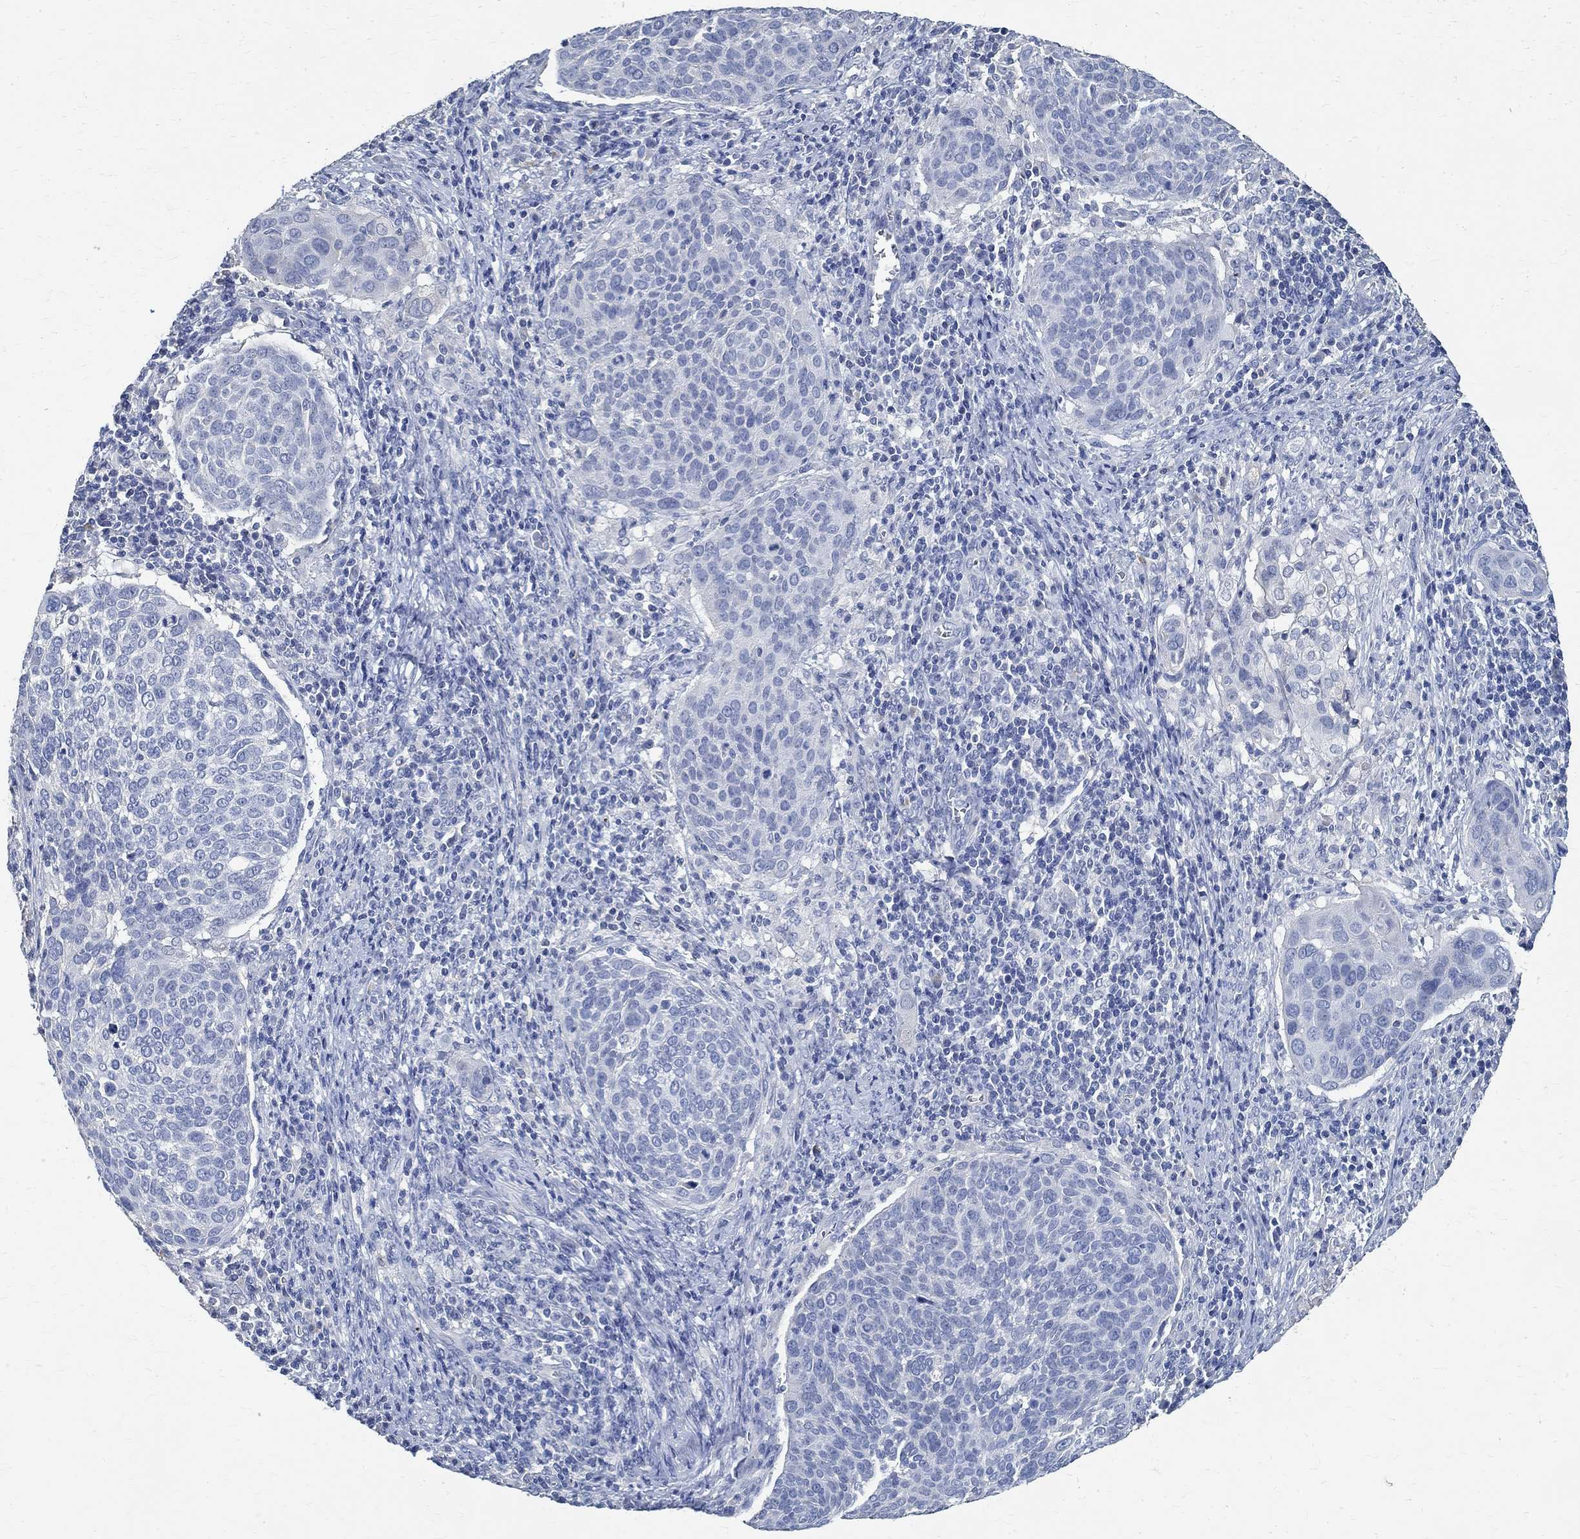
{"staining": {"intensity": "negative", "quantity": "none", "location": "none"}, "tissue": "cervical cancer", "cell_type": "Tumor cells", "image_type": "cancer", "snomed": [{"axis": "morphology", "description": "Squamous cell carcinoma, NOS"}, {"axis": "topography", "description": "Cervix"}], "caption": "Tumor cells show no significant protein positivity in squamous cell carcinoma (cervical).", "gene": "PRX", "patient": {"sex": "female", "age": 39}}